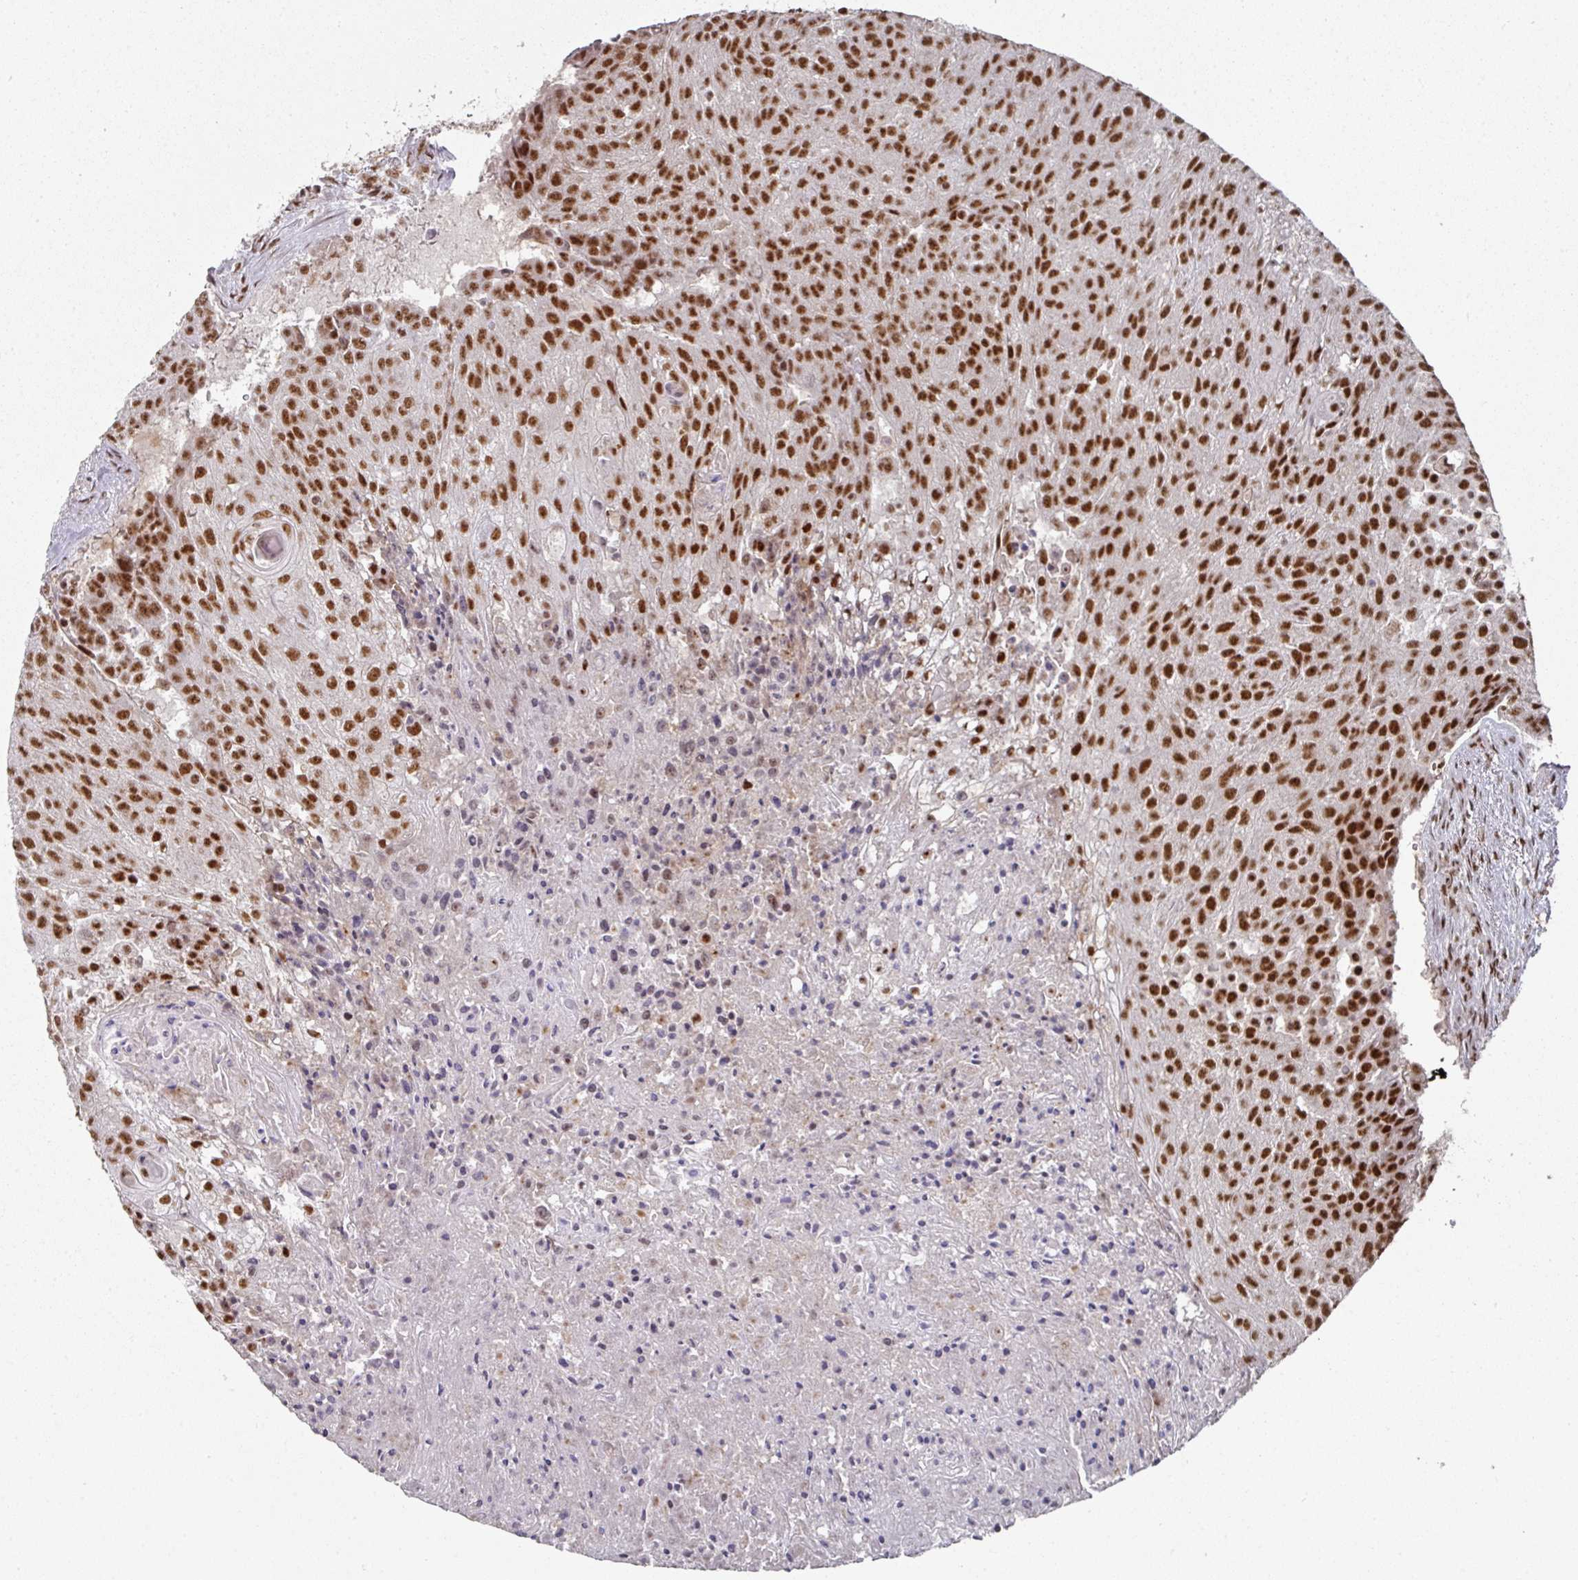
{"staining": {"intensity": "strong", "quantity": ">75%", "location": "nuclear"}, "tissue": "urothelial cancer", "cell_type": "Tumor cells", "image_type": "cancer", "snomed": [{"axis": "morphology", "description": "Urothelial carcinoma, High grade"}, {"axis": "topography", "description": "Urinary bladder"}], "caption": "Protein staining of urothelial cancer tissue reveals strong nuclear positivity in approximately >75% of tumor cells. The staining is performed using DAB brown chromogen to label protein expression. The nuclei are counter-stained blue using hematoxylin.", "gene": "MEPCE", "patient": {"sex": "female", "age": 63}}